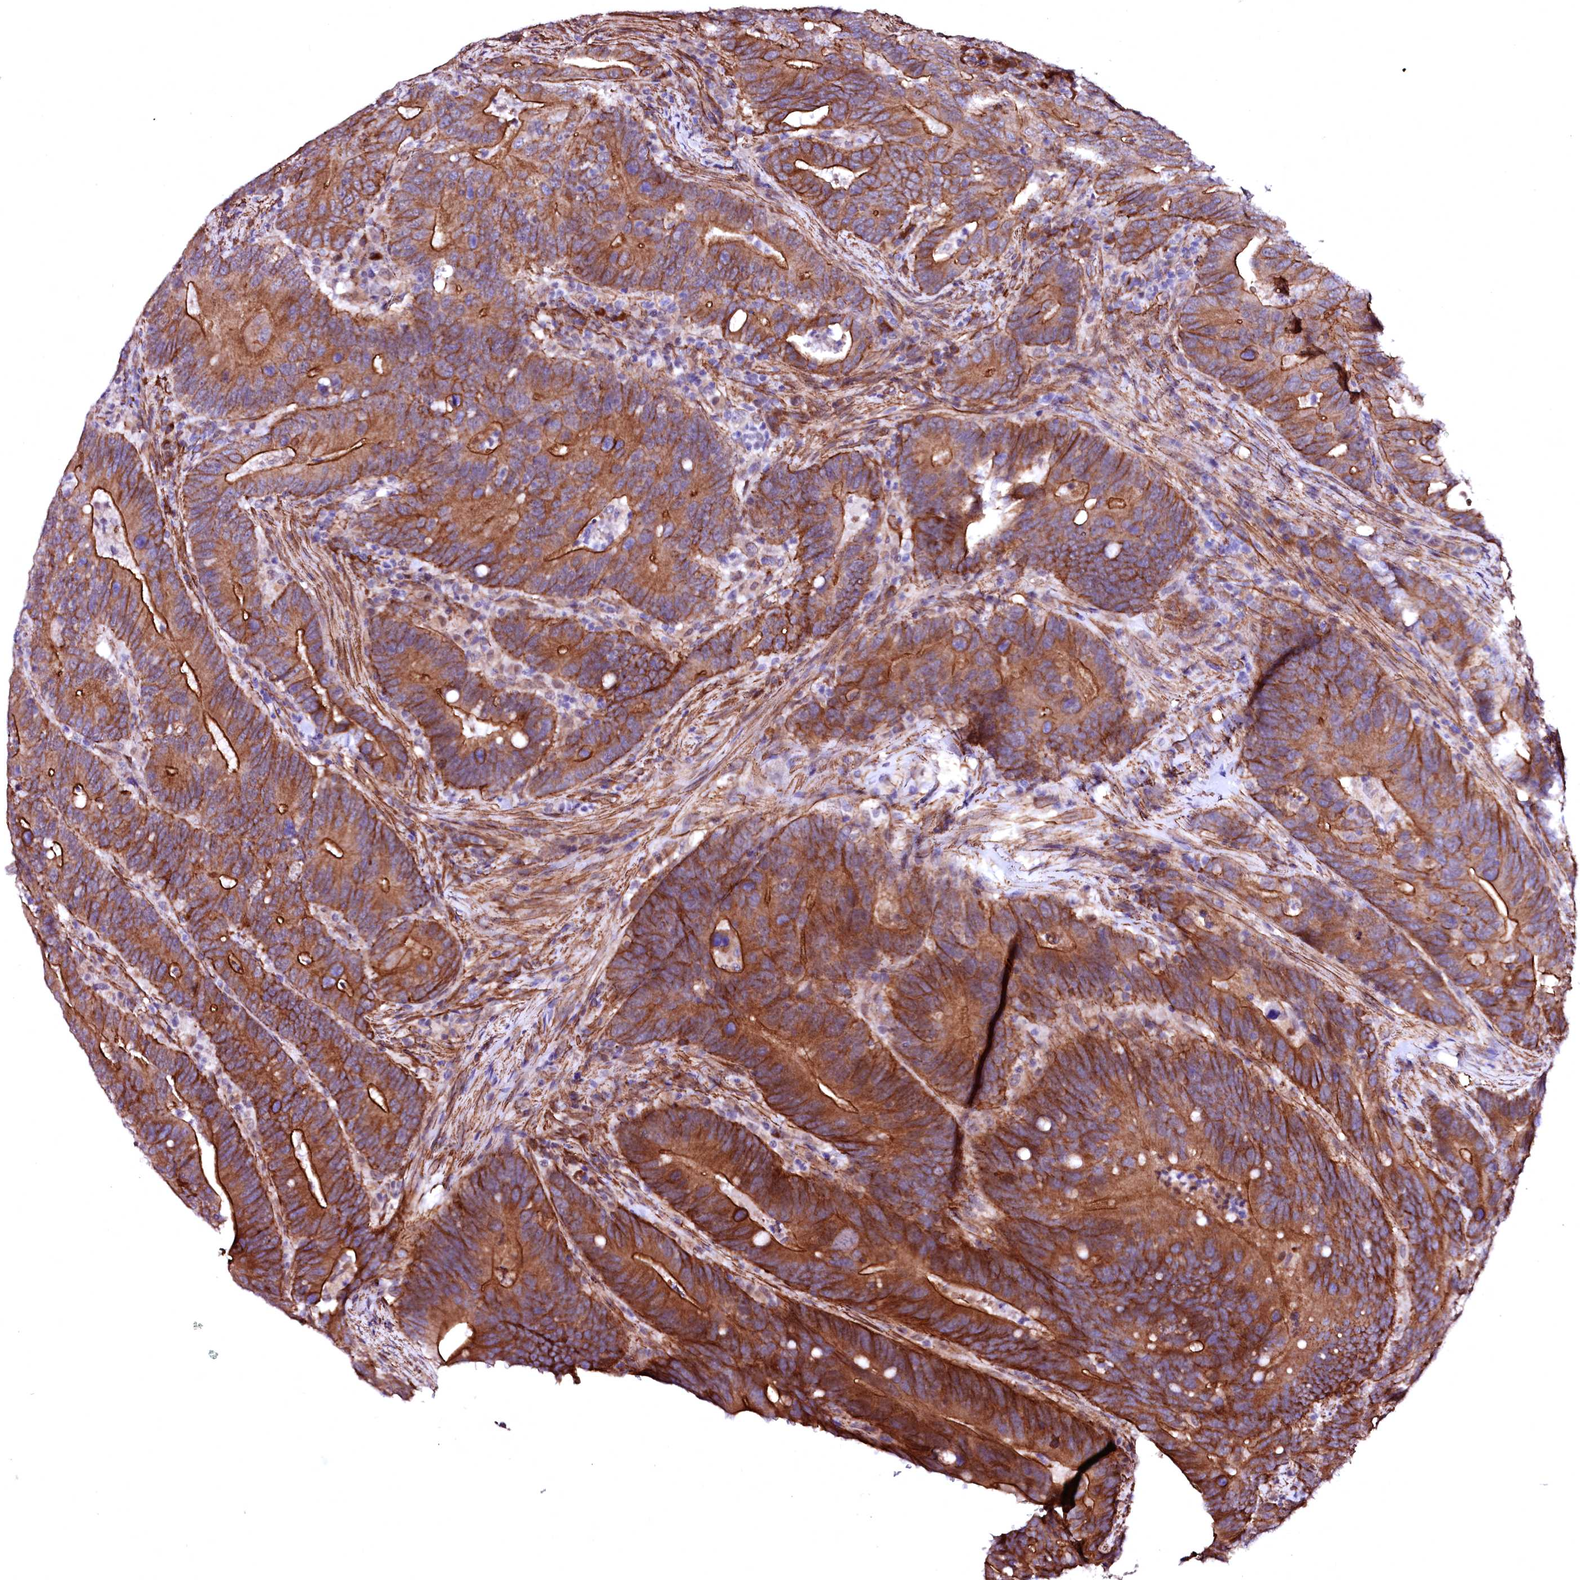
{"staining": {"intensity": "strong", "quantity": ">75%", "location": "cytoplasmic/membranous"}, "tissue": "colorectal cancer", "cell_type": "Tumor cells", "image_type": "cancer", "snomed": [{"axis": "morphology", "description": "Adenocarcinoma, NOS"}, {"axis": "topography", "description": "Colon"}], "caption": "A histopathology image showing strong cytoplasmic/membranous expression in about >75% of tumor cells in colorectal cancer (adenocarcinoma), as visualized by brown immunohistochemical staining.", "gene": "GPR176", "patient": {"sex": "female", "age": 66}}